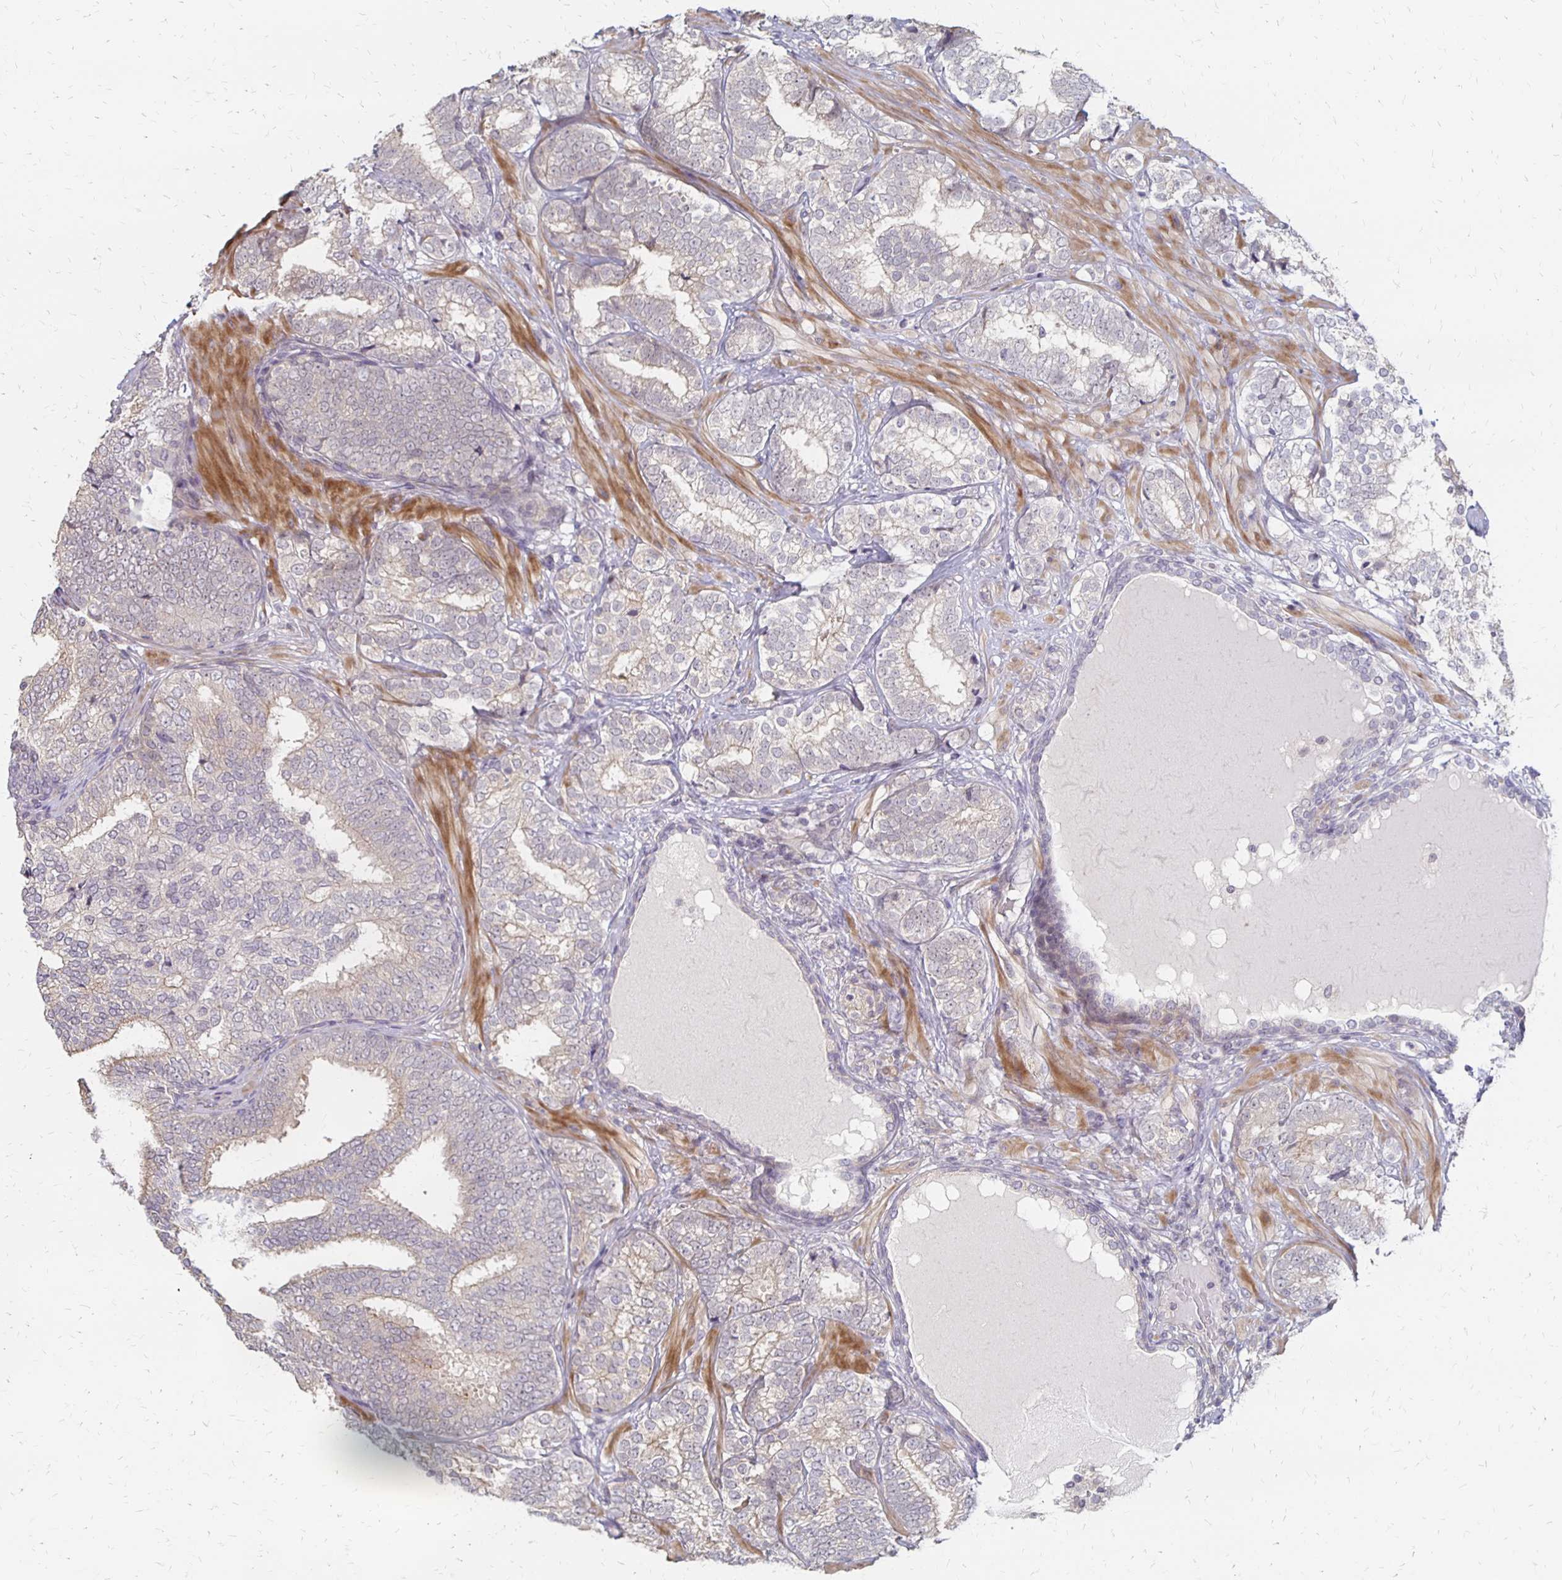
{"staining": {"intensity": "weak", "quantity": "<25%", "location": "cytoplasmic/membranous"}, "tissue": "prostate cancer", "cell_type": "Tumor cells", "image_type": "cancer", "snomed": [{"axis": "morphology", "description": "Adenocarcinoma, High grade"}, {"axis": "topography", "description": "Prostate"}], "caption": "Protein analysis of prostate high-grade adenocarcinoma displays no significant expression in tumor cells.", "gene": "PRKCB", "patient": {"sex": "male", "age": 72}}